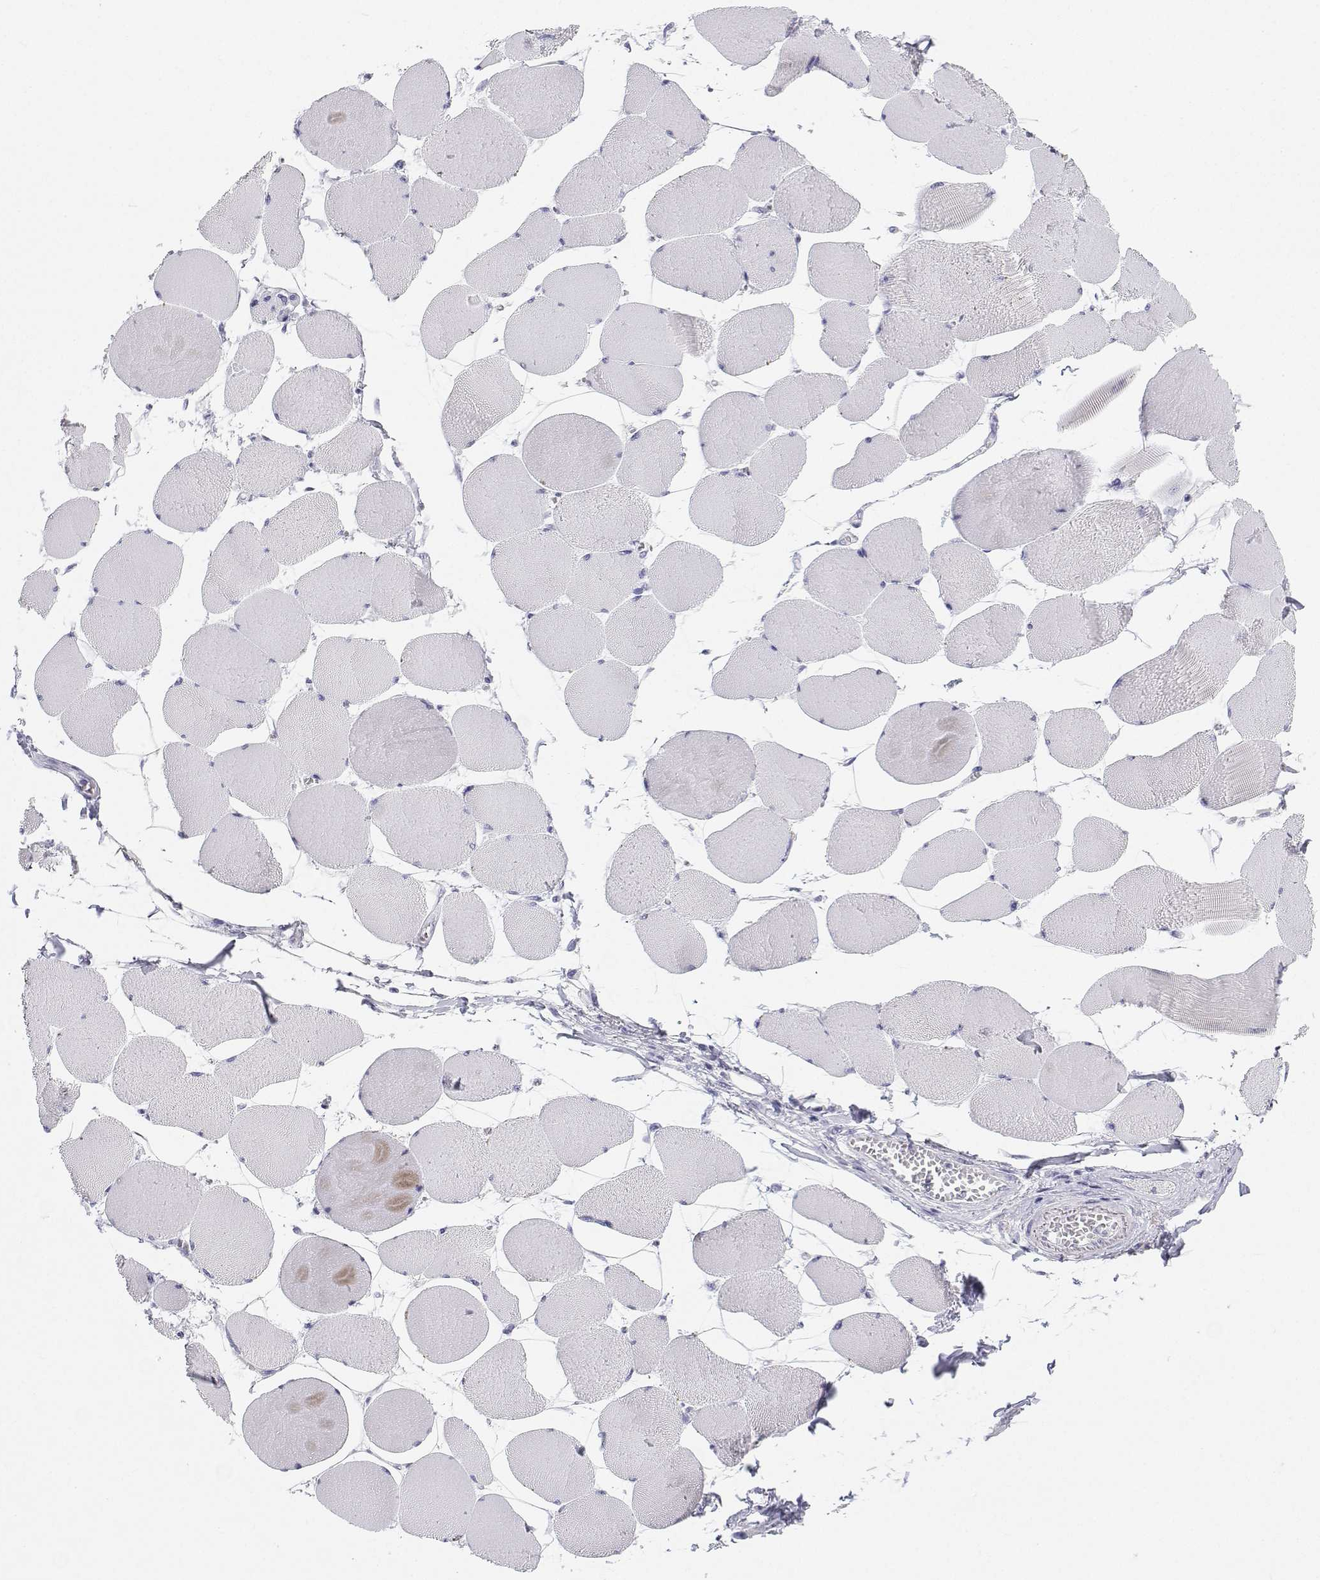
{"staining": {"intensity": "negative", "quantity": "none", "location": "none"}, "tissue": "skeletal muscle", "cell_type": "Myocytes", "image_type": "normal", "snomed": [{"axis": "morphology", "description": "Normal tissue, NOS"}, {"axis": "topography", "description": "Skeletal muscle"}], "caption": "An immunohistochemistry (IHC) photomicrograph of benign skeletal muscle is shown. There is no staining in myocytes of skeletal muscle.", "gene": "BHMT", "patient": {"sex": "female", "age": 75}}